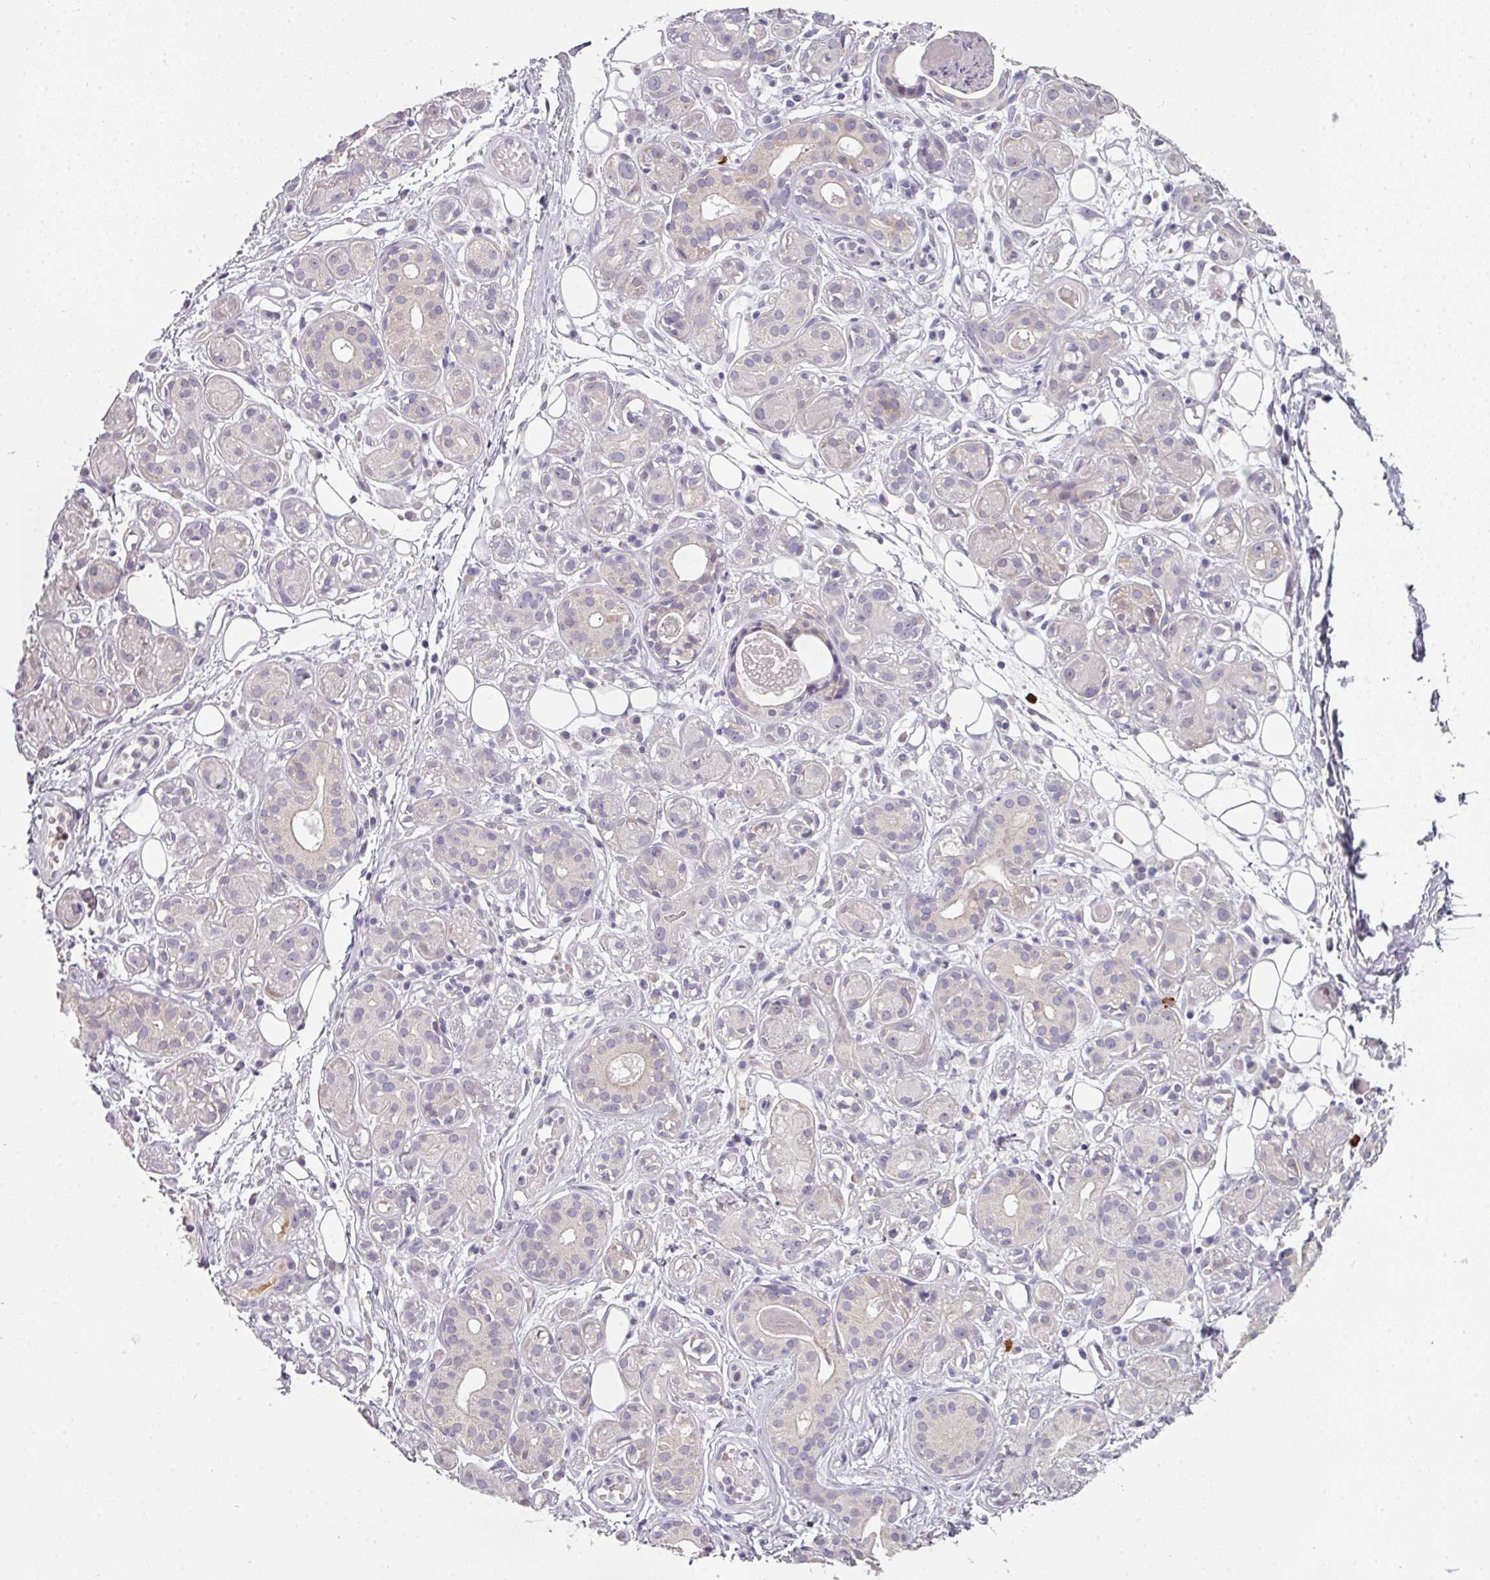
{"staining": {"intensity": "negative", "quantity": "none", "location": "none"}, "tissue": "salivary gland", "cell_type": "Glandular cells", "image_type": "normal", "snomed": [{"axis": "morphology", "description": "Normal tissue, NOS"}, {"axis": "topography", "description": "Salivary gland"}], "caption": "An image of human salivary gland is negative for staining in glandular cells. The staining is performed using DAB brown chromogen with nuclei counter-stained in using hematoxylin.", "gene": "FHAD1", "patient": {"sex": "male", "age": 54}}